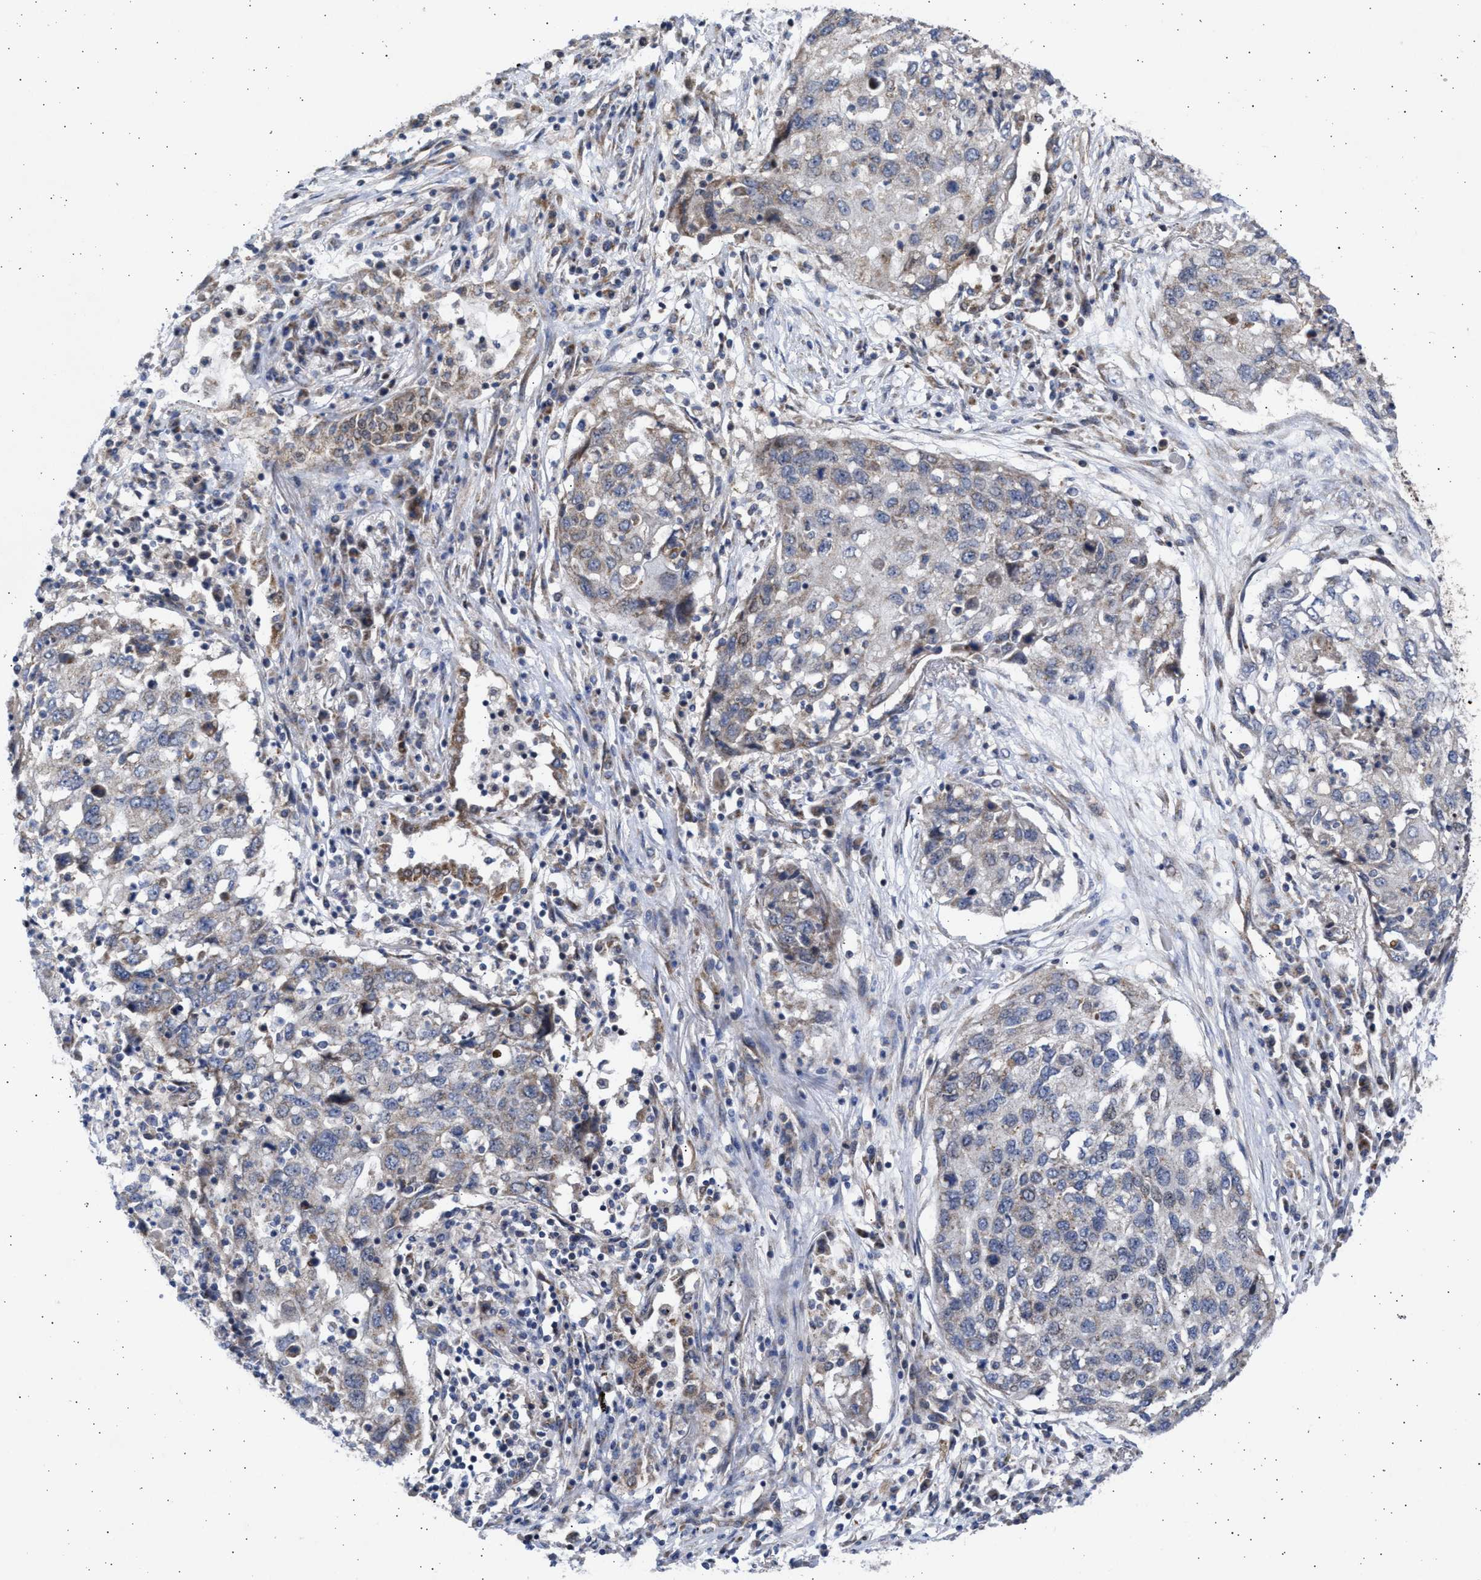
{"staining": {"intensity": "weak", "quantity": "25%-75%", "location": "cytoplasmic/membranous"}, "tissue": "lung cancer", "cell_type": "Tumor cells", "image_type": "cancer", "snomed": [{"axis": "morphology", "description": "Squamous cell carcinoma, NOS"}, {"axis": "topography", "description": "Lung"}], "caption": "Immunohistochemistry (IHC) staining of lung cancer (squamous cell carcinoma), which displays low levels of weak cytoplasmic/membranous positivity in approximately 25%-75% of tumor cells indicating weak cytoplasmic/membranous protein staining. The staining was performed using DAB (3,3'-diaminobenzidine) (brown) for protein detection and nuclei were counterstained in hematoxylin (blue).", "gene": "TTC19", "patient": {"sex": "female", "age": 63}}